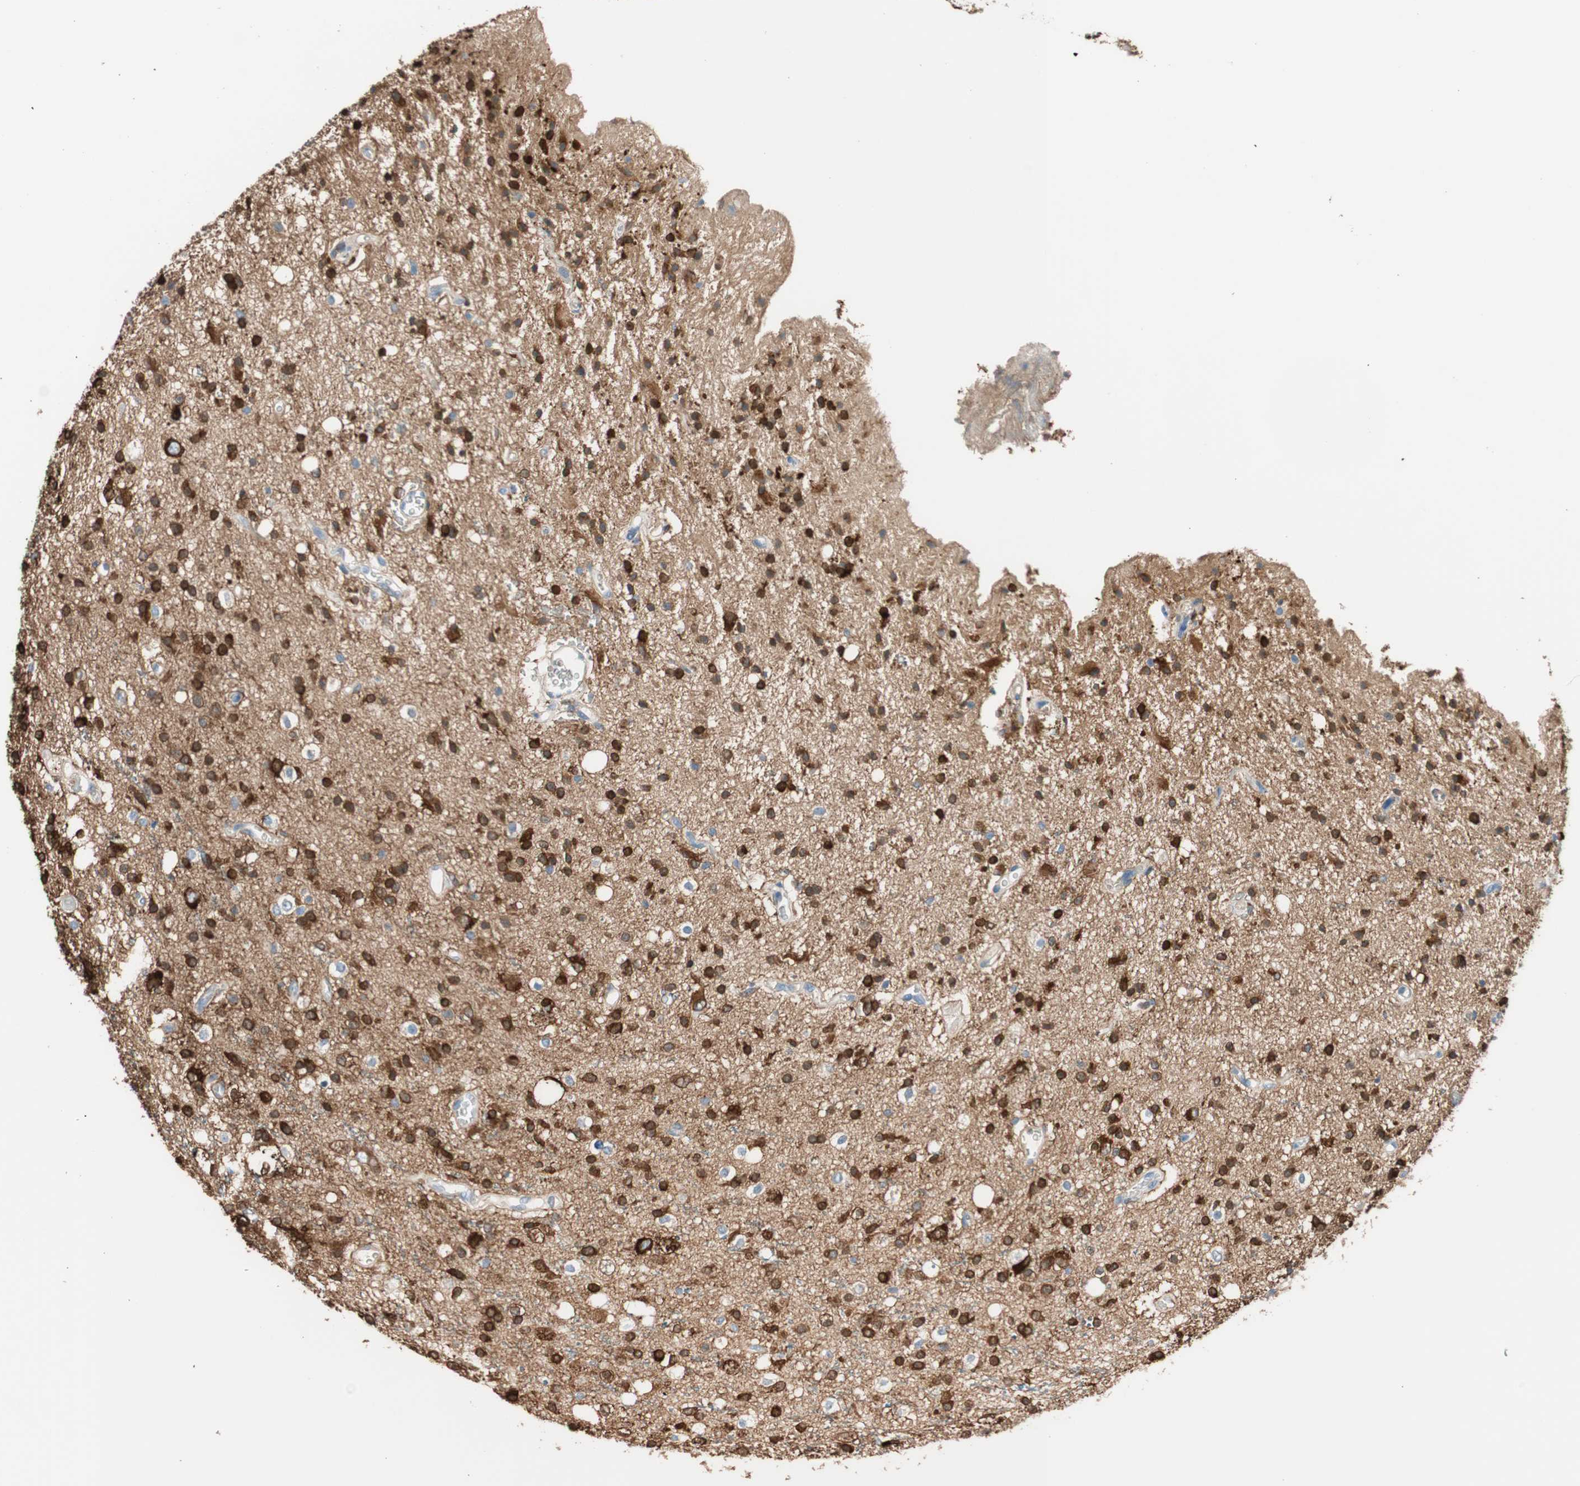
{"staining": {"intensity": "strong", "quantity": "25%-75%", "location": "cytoplasmic/membranous"}, "tissue": "glioma", "cell_type": "Tumor cells", "image_type": "cancer", "snomed": [{"axis": "morphology", "description": "Glioma, malignant, High grade"}, {"axis": "topography", "description": "Brain"}], "caption": "IHC micrograph of neoplastic tissue: glioma stained using immunohistochemistry (IHC) shows high levels of strong protein expression localized specifically in the cytoplasmic/membranous of tumor cells, appearing as a cytoplasmic/membranous brown color.", "gene": "GLUL", "patient": {"sex": "male", "age": 47}}